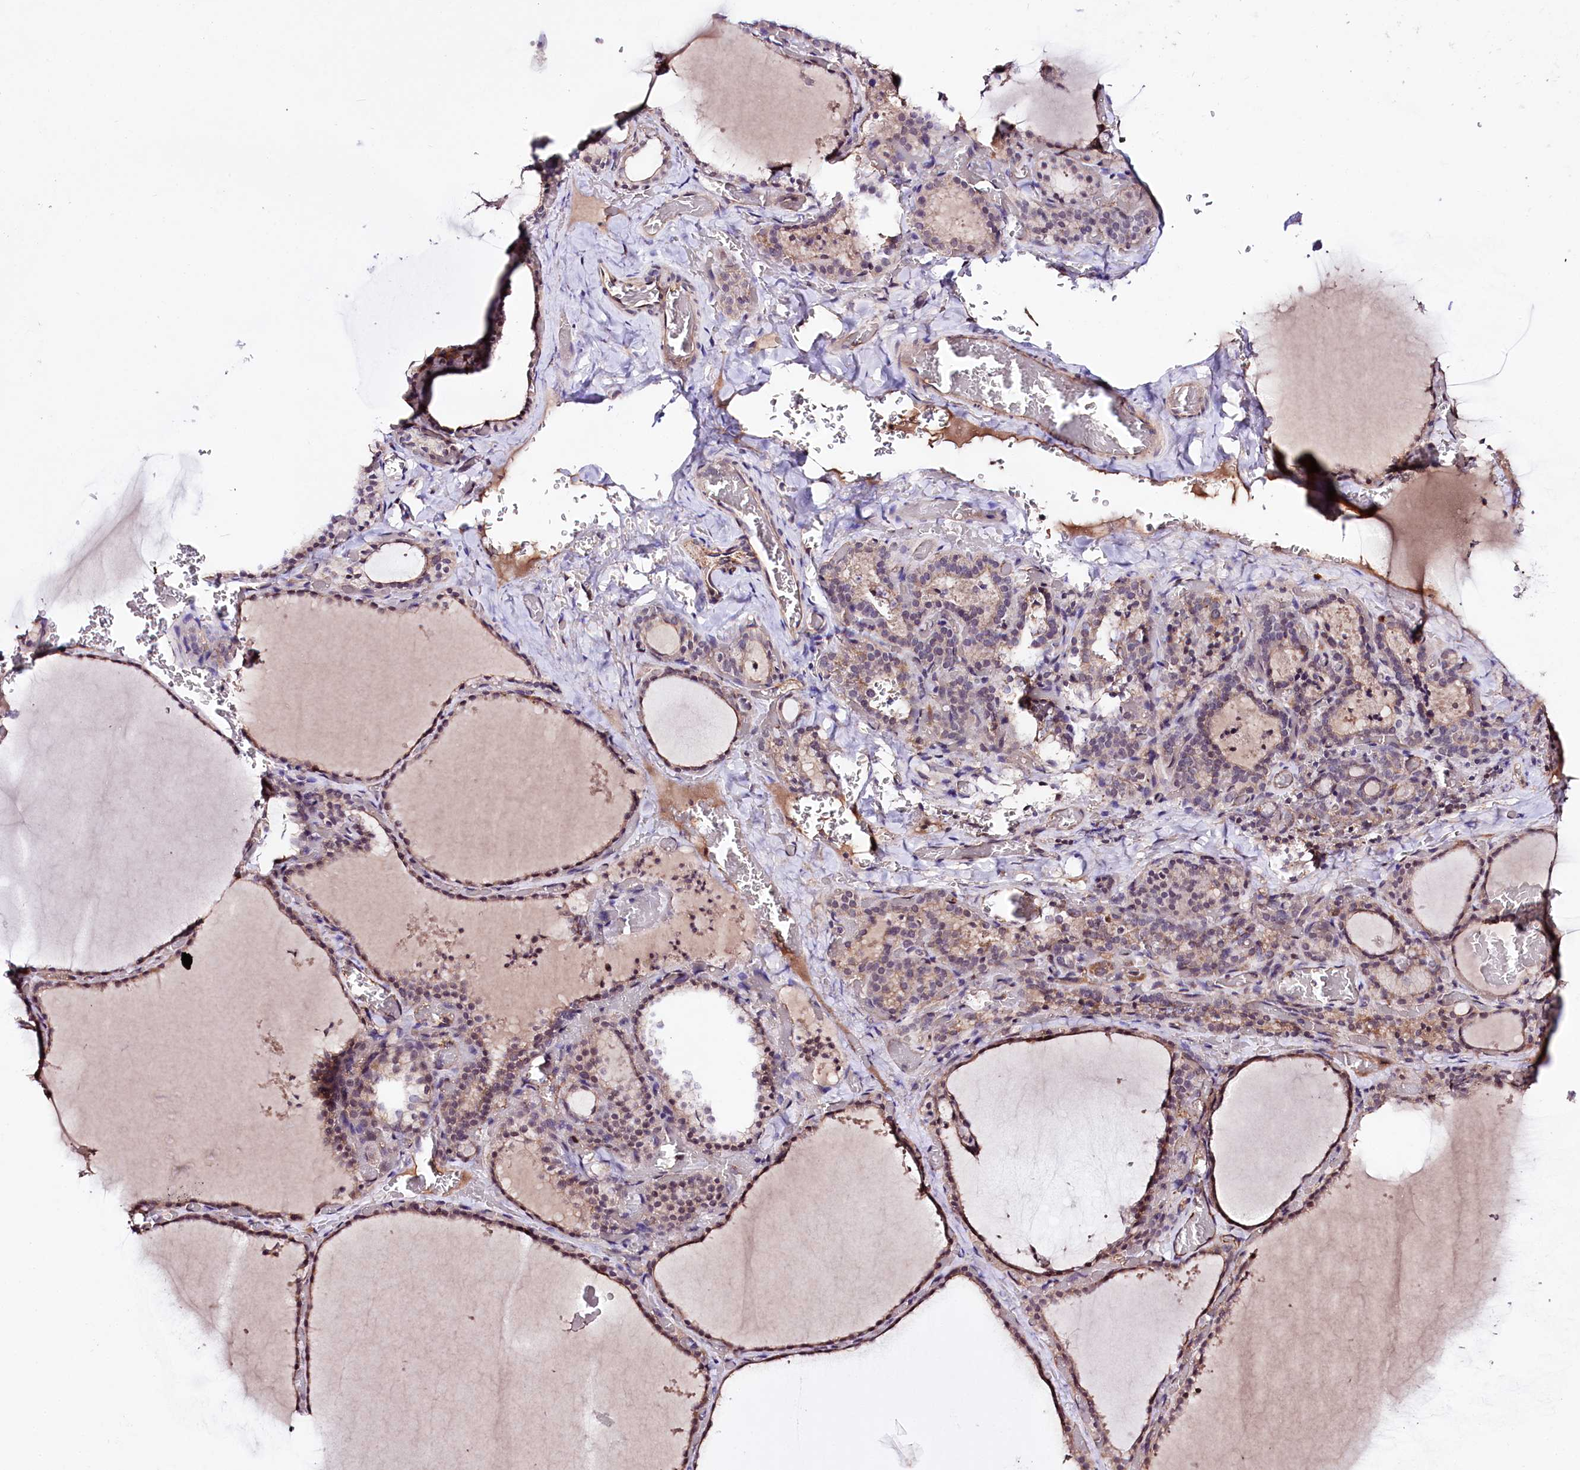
{"staining": {"intensity": "moderate", "quantity": ">75%", "location": "cytoplasmic/membranous,nuclear"}, "tissue": "thyroid gland", "cell_type": "Glandular cells", "image_type": "normal", "snomed": [{"axis": "morphology", "description": "Normal tissue, NOS"}, {"axis": "topography", "description": "Thyroid gland"}], "caption": "Immunohistochemistry of benign thyroid gland shows medium levels of moderate cytoplasmic/membranous,nuclear expression in about >75% of glandular cells.", "gene": "TAFAZZIN", "patient": {"sex": "female", "age": 39}}